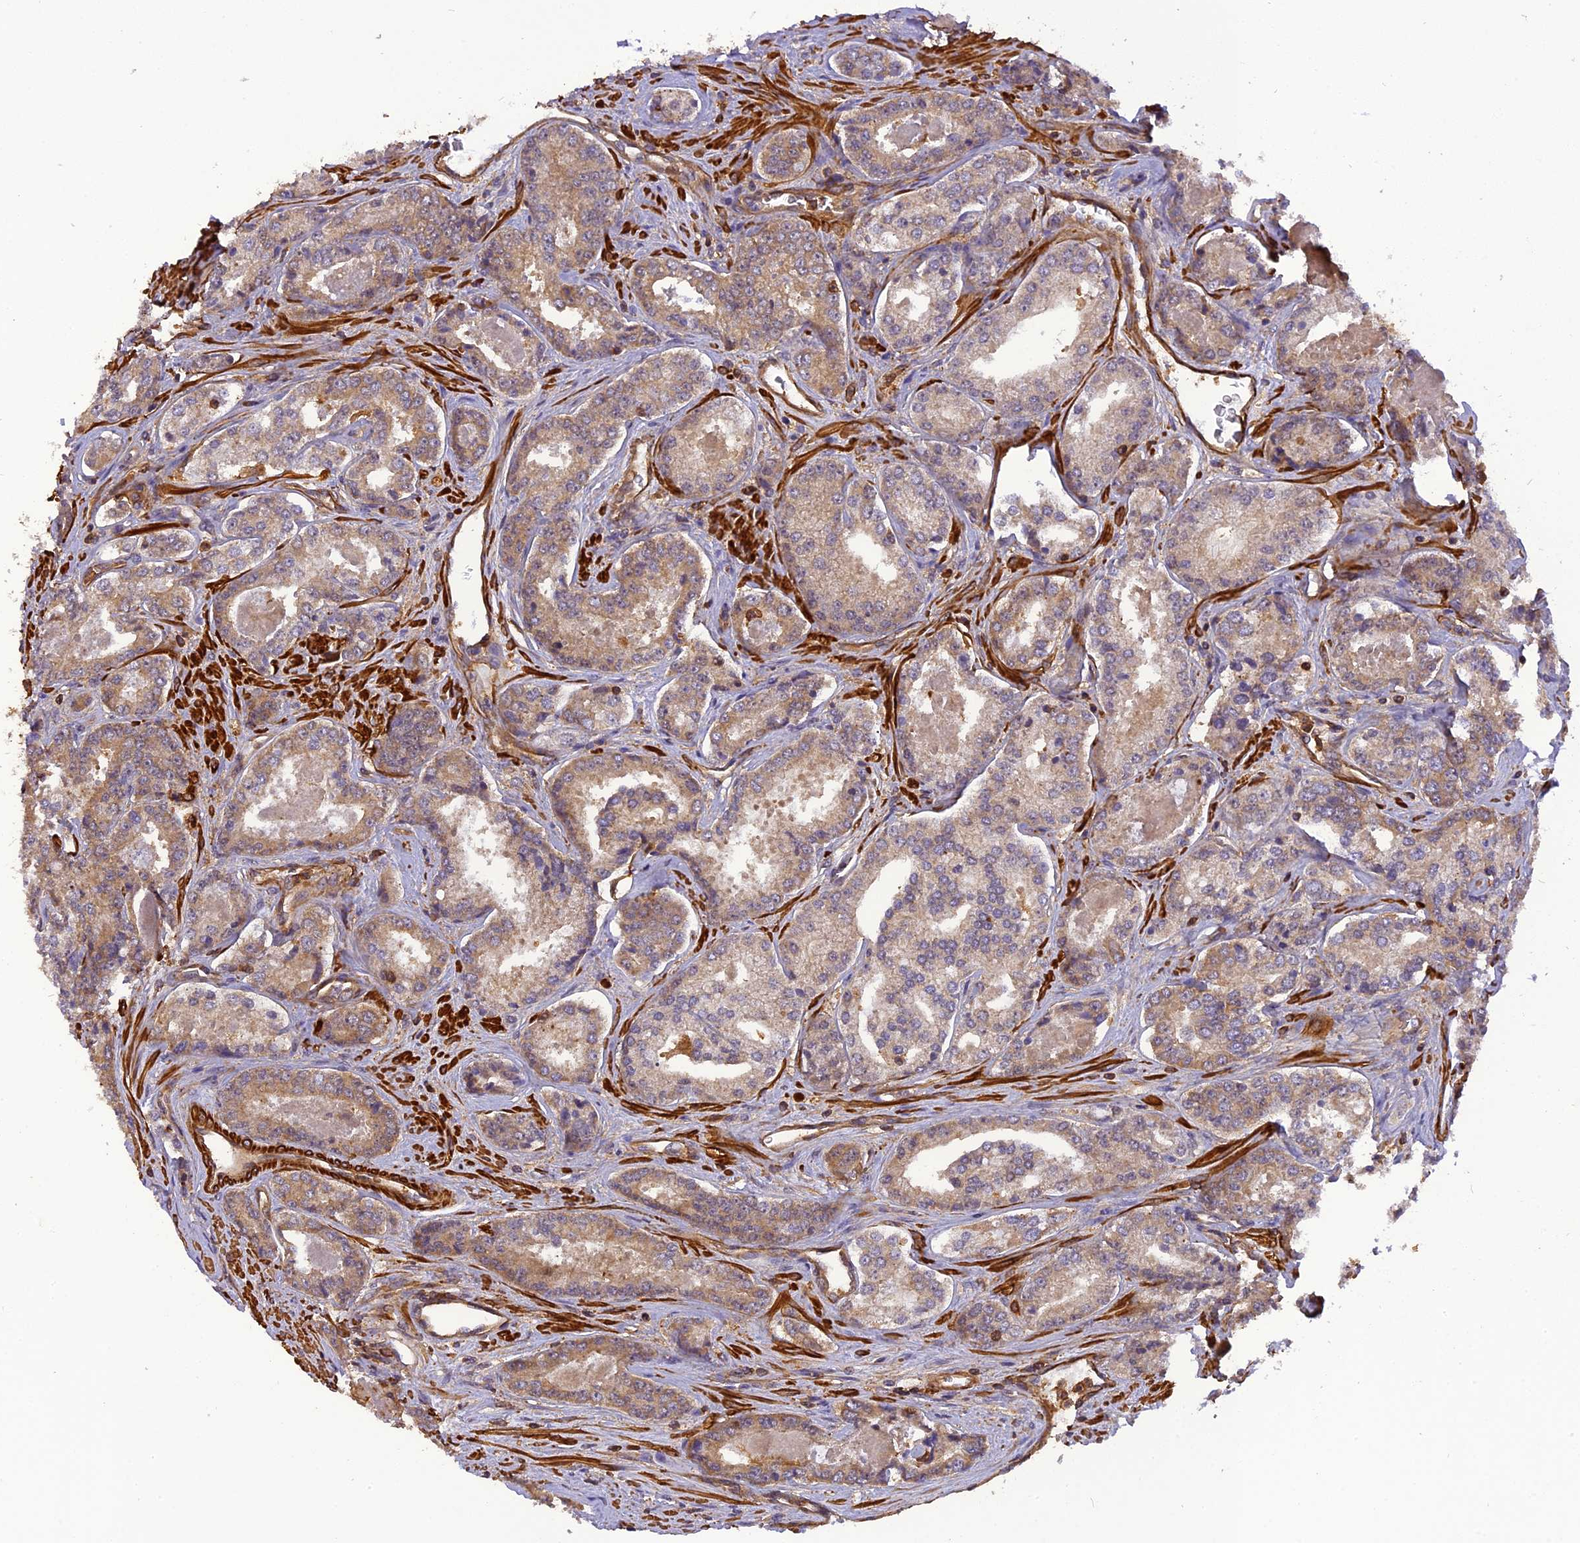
{"staining": {"intensity": "moderate", "quantity": ">75%", "location": "cytoplasmic/membranous"}, "tissue": "prostate cancer", "cell_type": "Tumor cells", "image_type": "cancer", "snomed": [{"axis": "morphology", "description": "Adenocarcinoma, Low grade"}, {"axis": "topography", "description": "Prostate"}], "caption": "The image exhibits a brown stain indicating the presence of a protein in the cytoplasmic/membranous of tumor cells in prostate cancer (low-grade adenocarcinoma).", "gene": "STOML1", "patient": {"sex": "male", "age": 68}}